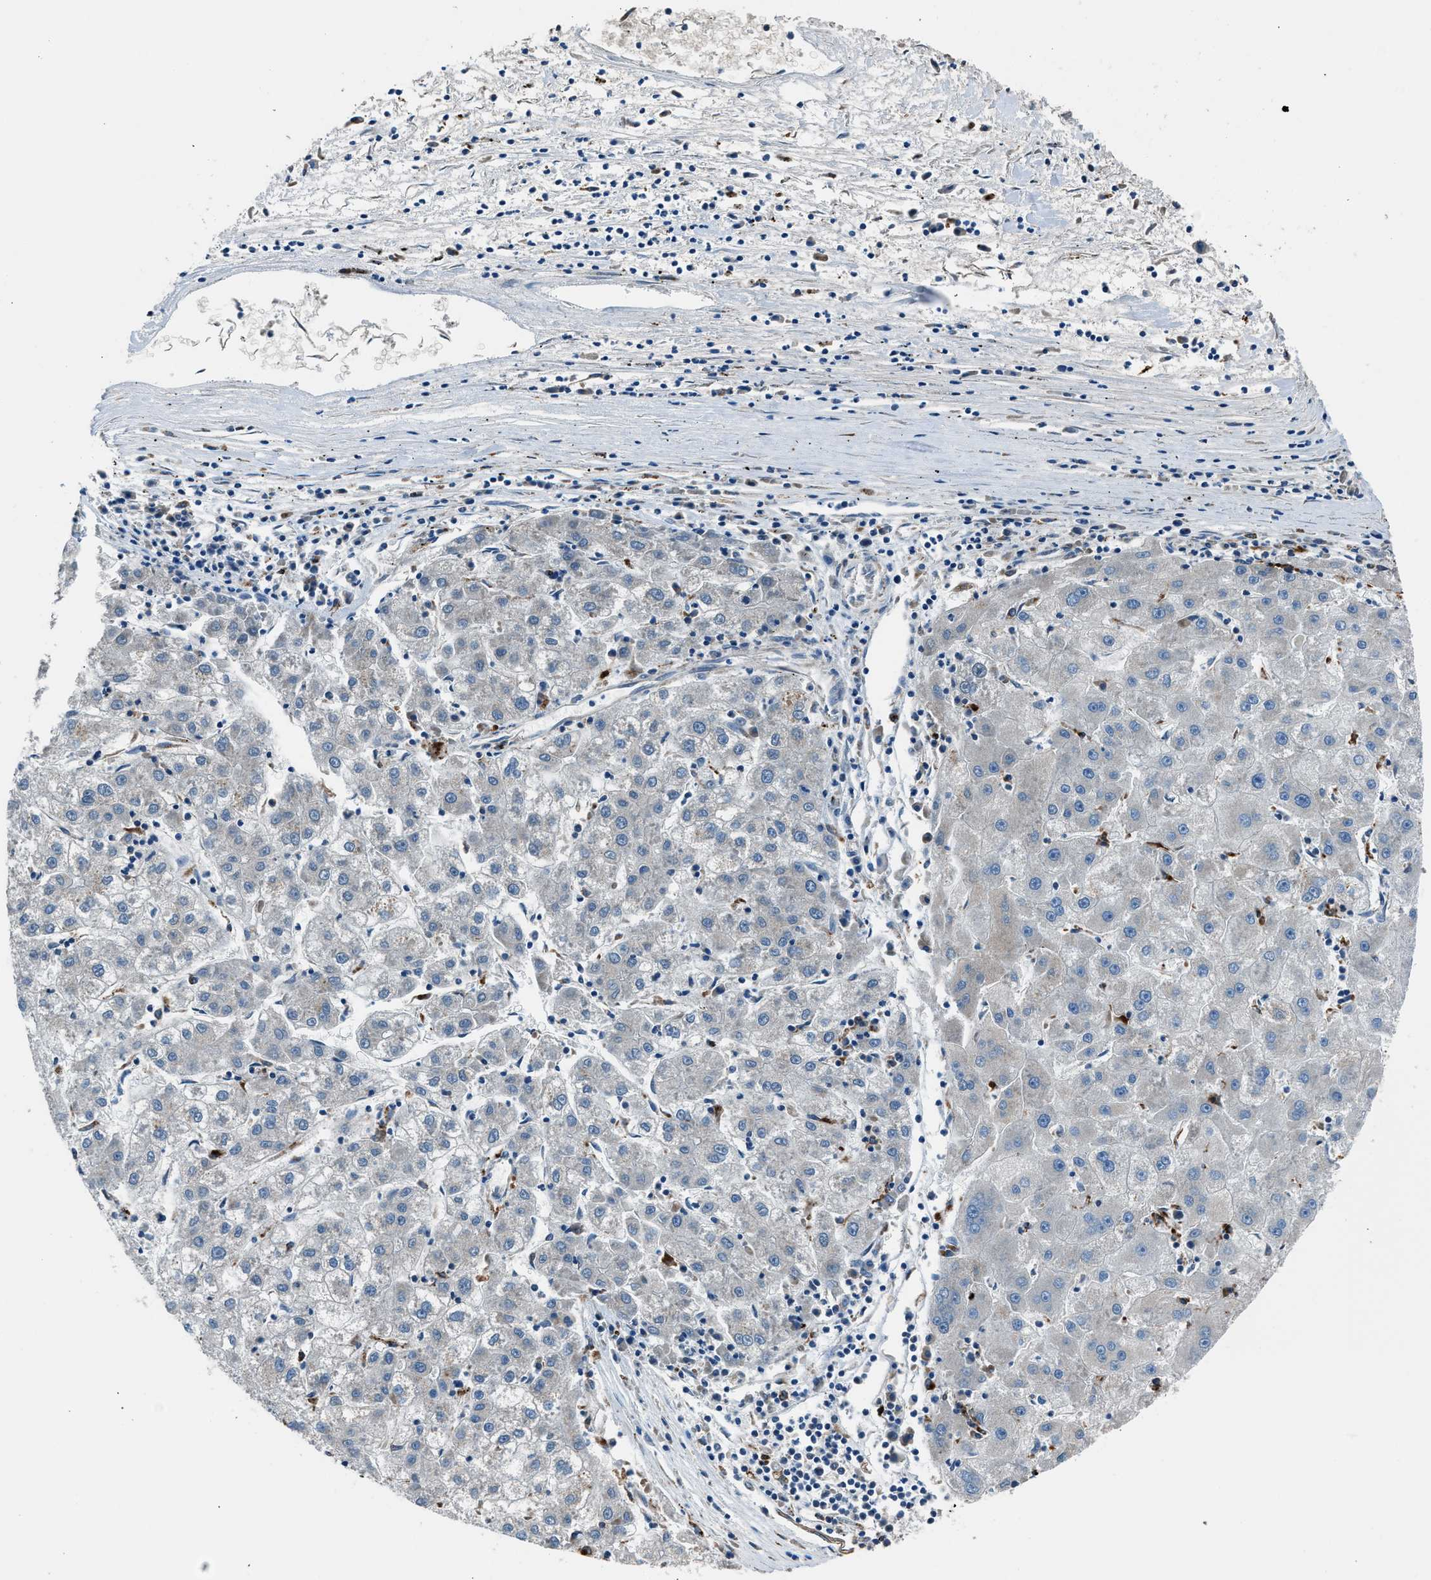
{"staining": {"intensity": "negative", "quantity": "none", "location": "none"}, "tissue": "liver cancer", "cell_type": "Tumor cells", "image_type": "cancer", "snomed": [{"axis": "morphology", "description": "Carcinoma, Hepatocellular, NOS"}, {"axis": "topography", "description": "Liver"}], "caption": "Immunohistochemistry (IHC) micrograph of liver cancer stained for a protein (brown), which exhibits no expression in tumor cells. (Stains: DAB immunohistochemistry (IHC) with hematoxylin counter stain, Microscopy: brightfield microscopy at high magnification).", "gene": "LMBR1", "patient": {"sex": "male", "age": 72}}